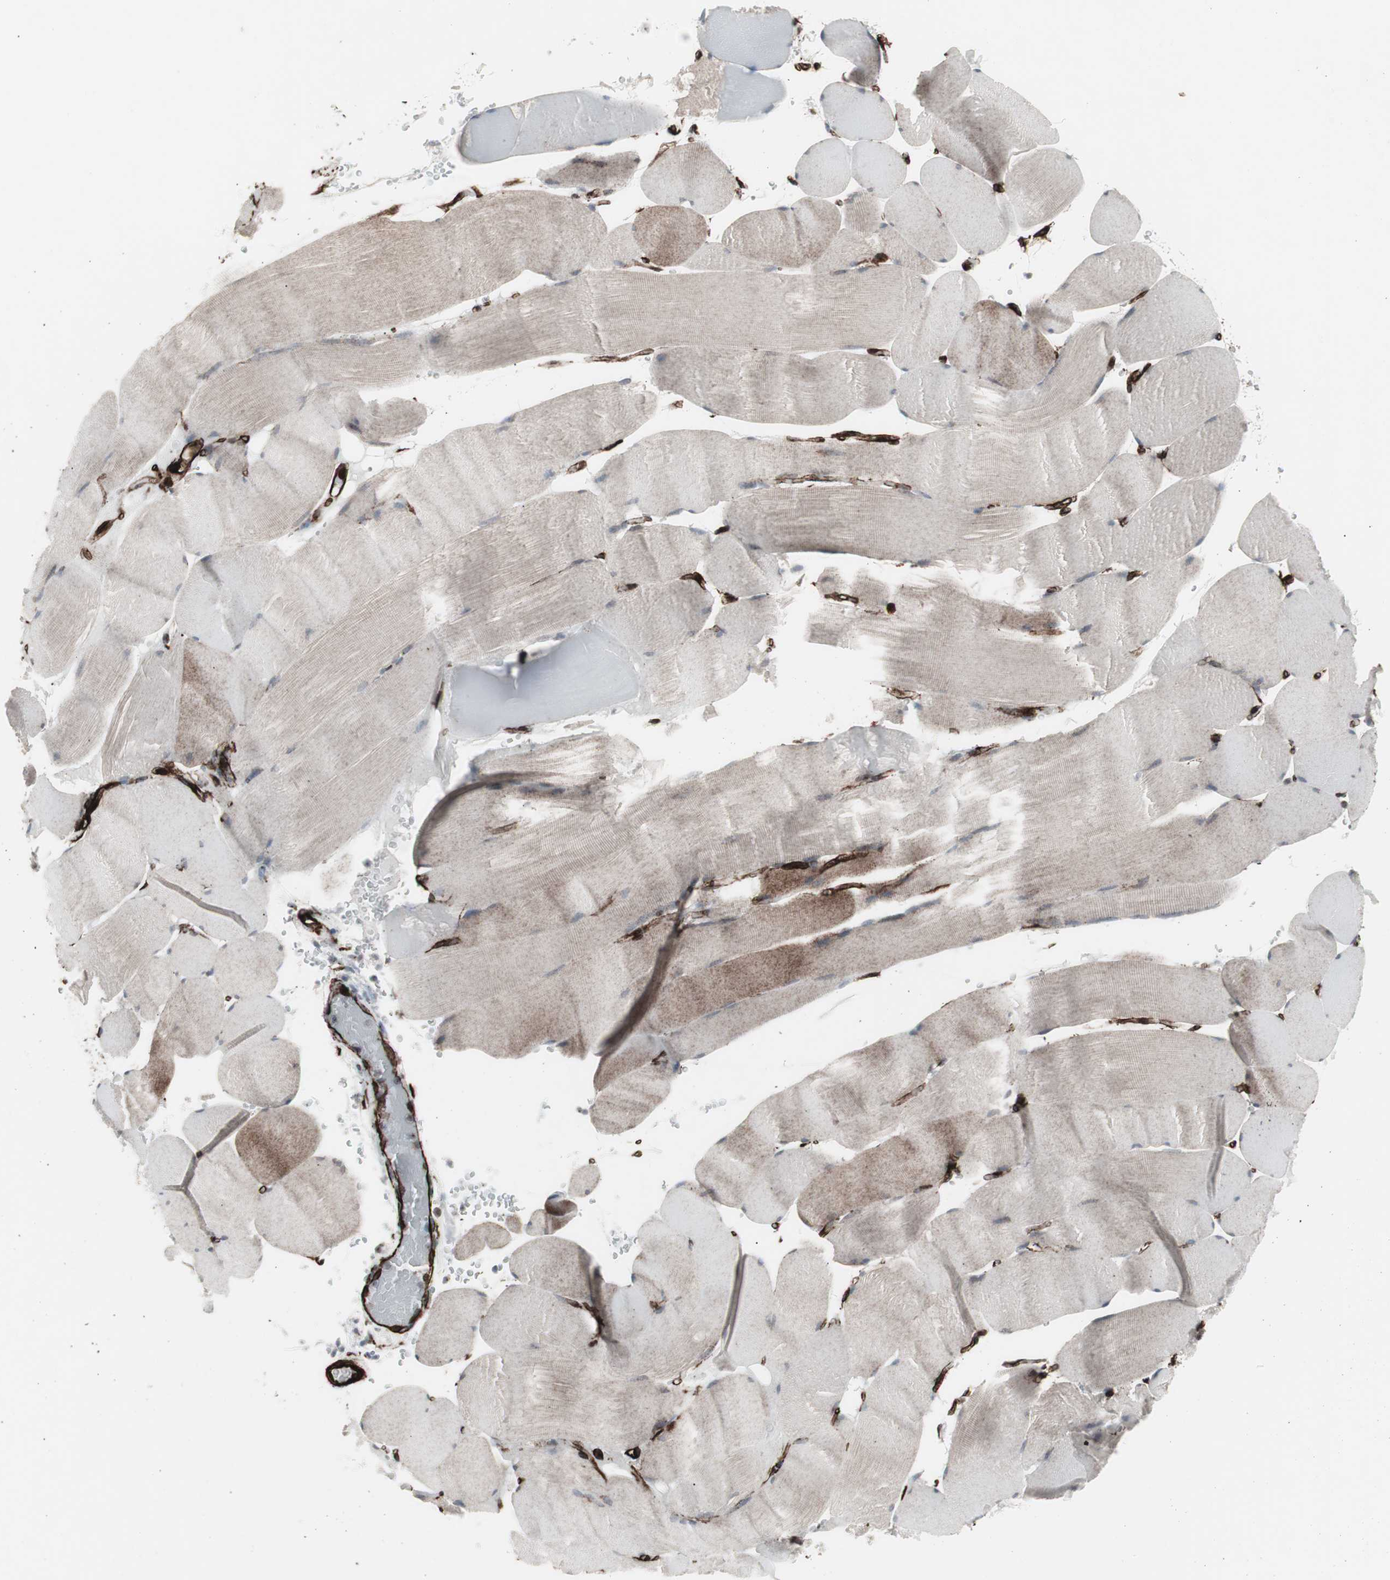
{"staining": {"intensity": "negative", "quantity": "none", "location": "none"}, "tissue": "skeletal muscle", "cell_type": "Myocytes", "image_type": "normal", "snomed": [{"axis": "morphology", "description": "Normal tissue, NOS"}, {"axis": "topography", "description": "Skeletal muscle"}], "caption": "Photomicrograph shows no protein positivity in myocytes of unremarkable skeletal muscle.", "gene": "PDGFA", "patient": {"sex": "male", "age": 62}}